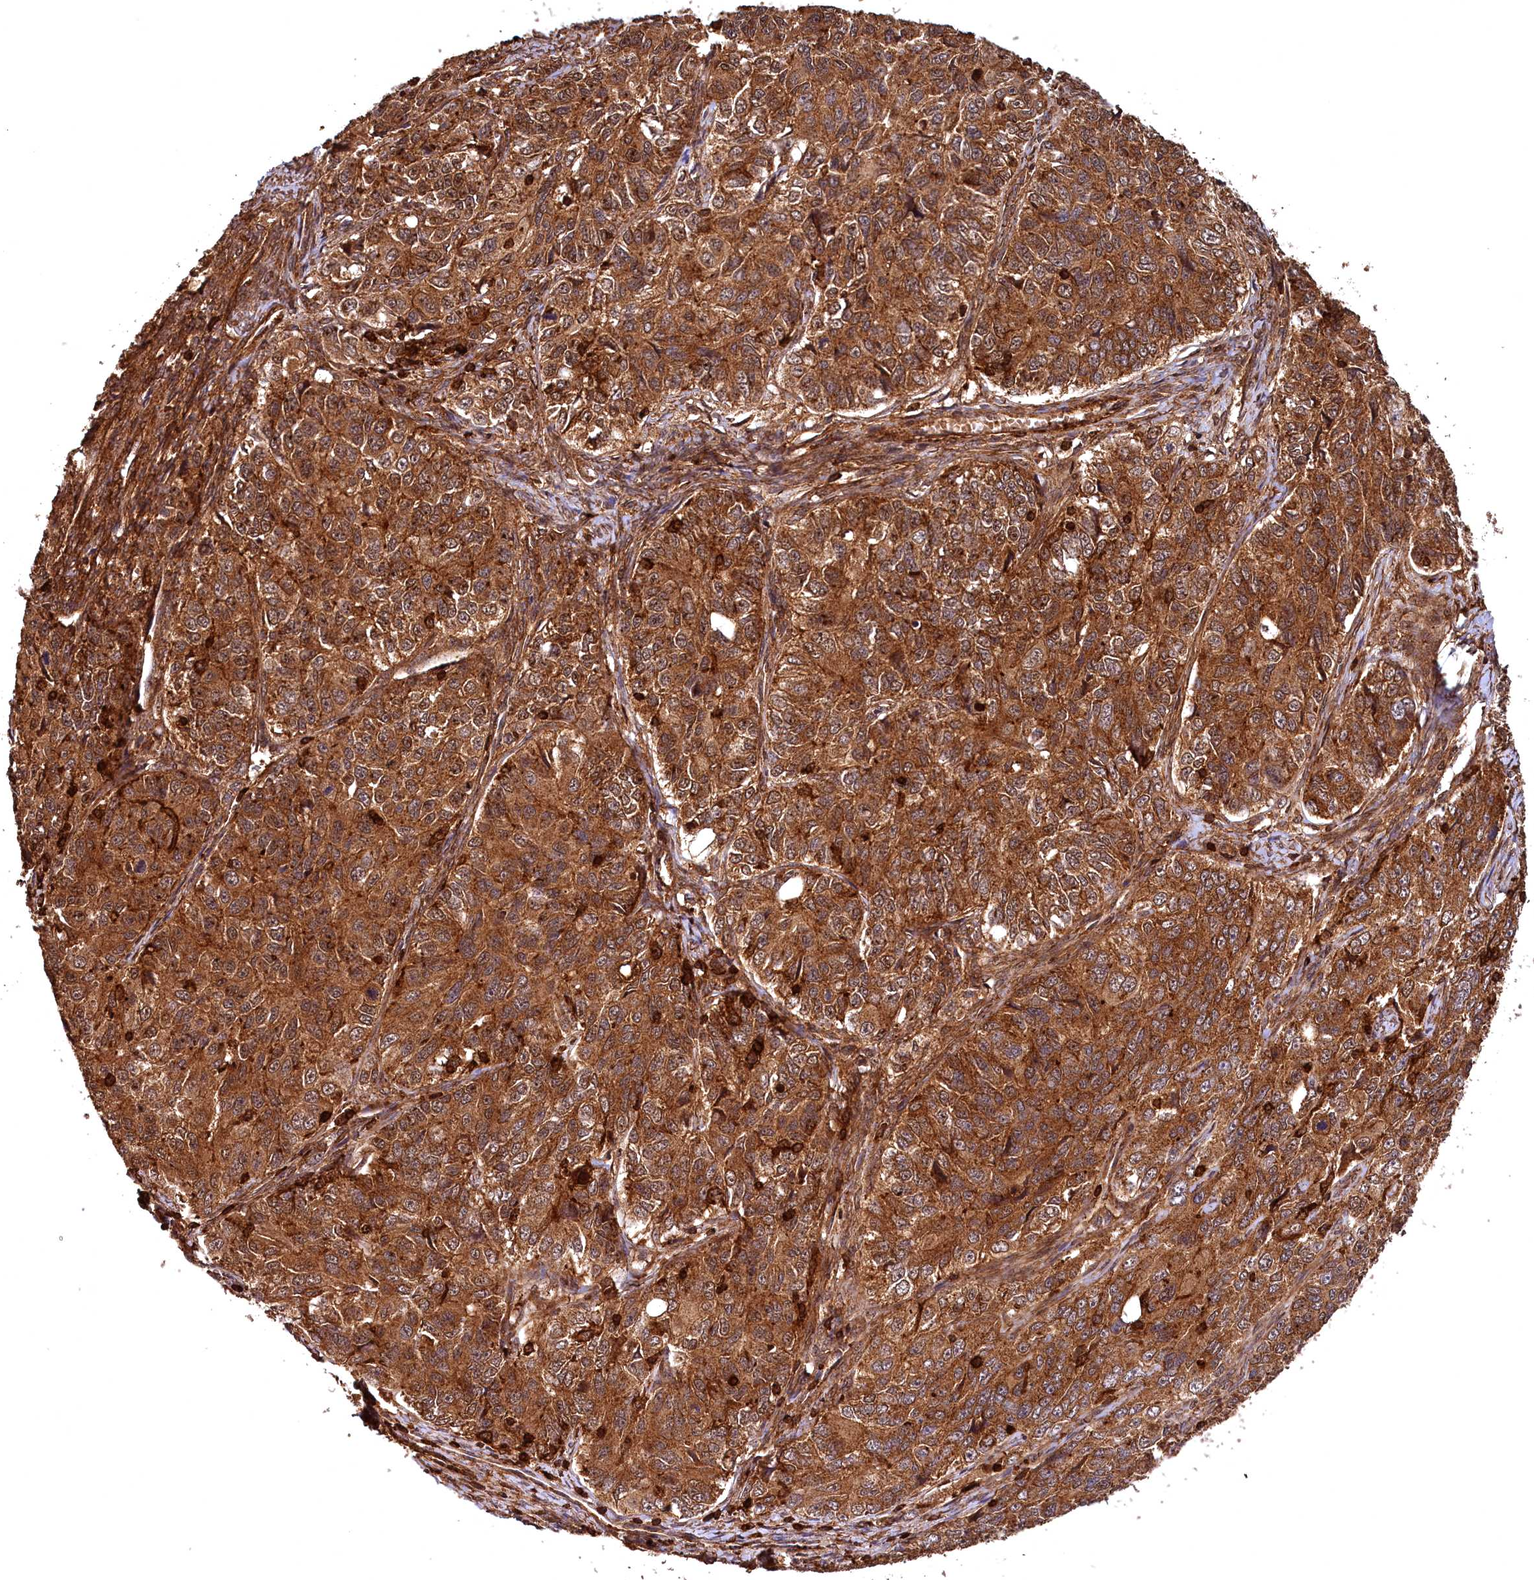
{"staining": {"intensity": "strong", "quantity": ">75%", "location": "cytoplasmic/membranous"}, "tissue": "ovarian cancer", "cell_type": "Tumor cells", "image_type": "cancer", "snomed": [{"axis": "morphology", "description": "Carcinoma, endometroid"}, {"axis": "topography", "description": "Ovary"}], "caption": "Human ovarian cancer (endometroid carcinoma) stained for a protein (brown) exhibits strong cytoplasmic/membranous positive expression in approximately >75% of tumor cells.", "gene": "STUB1", "patient": {"sex": "female", "age": 51}}